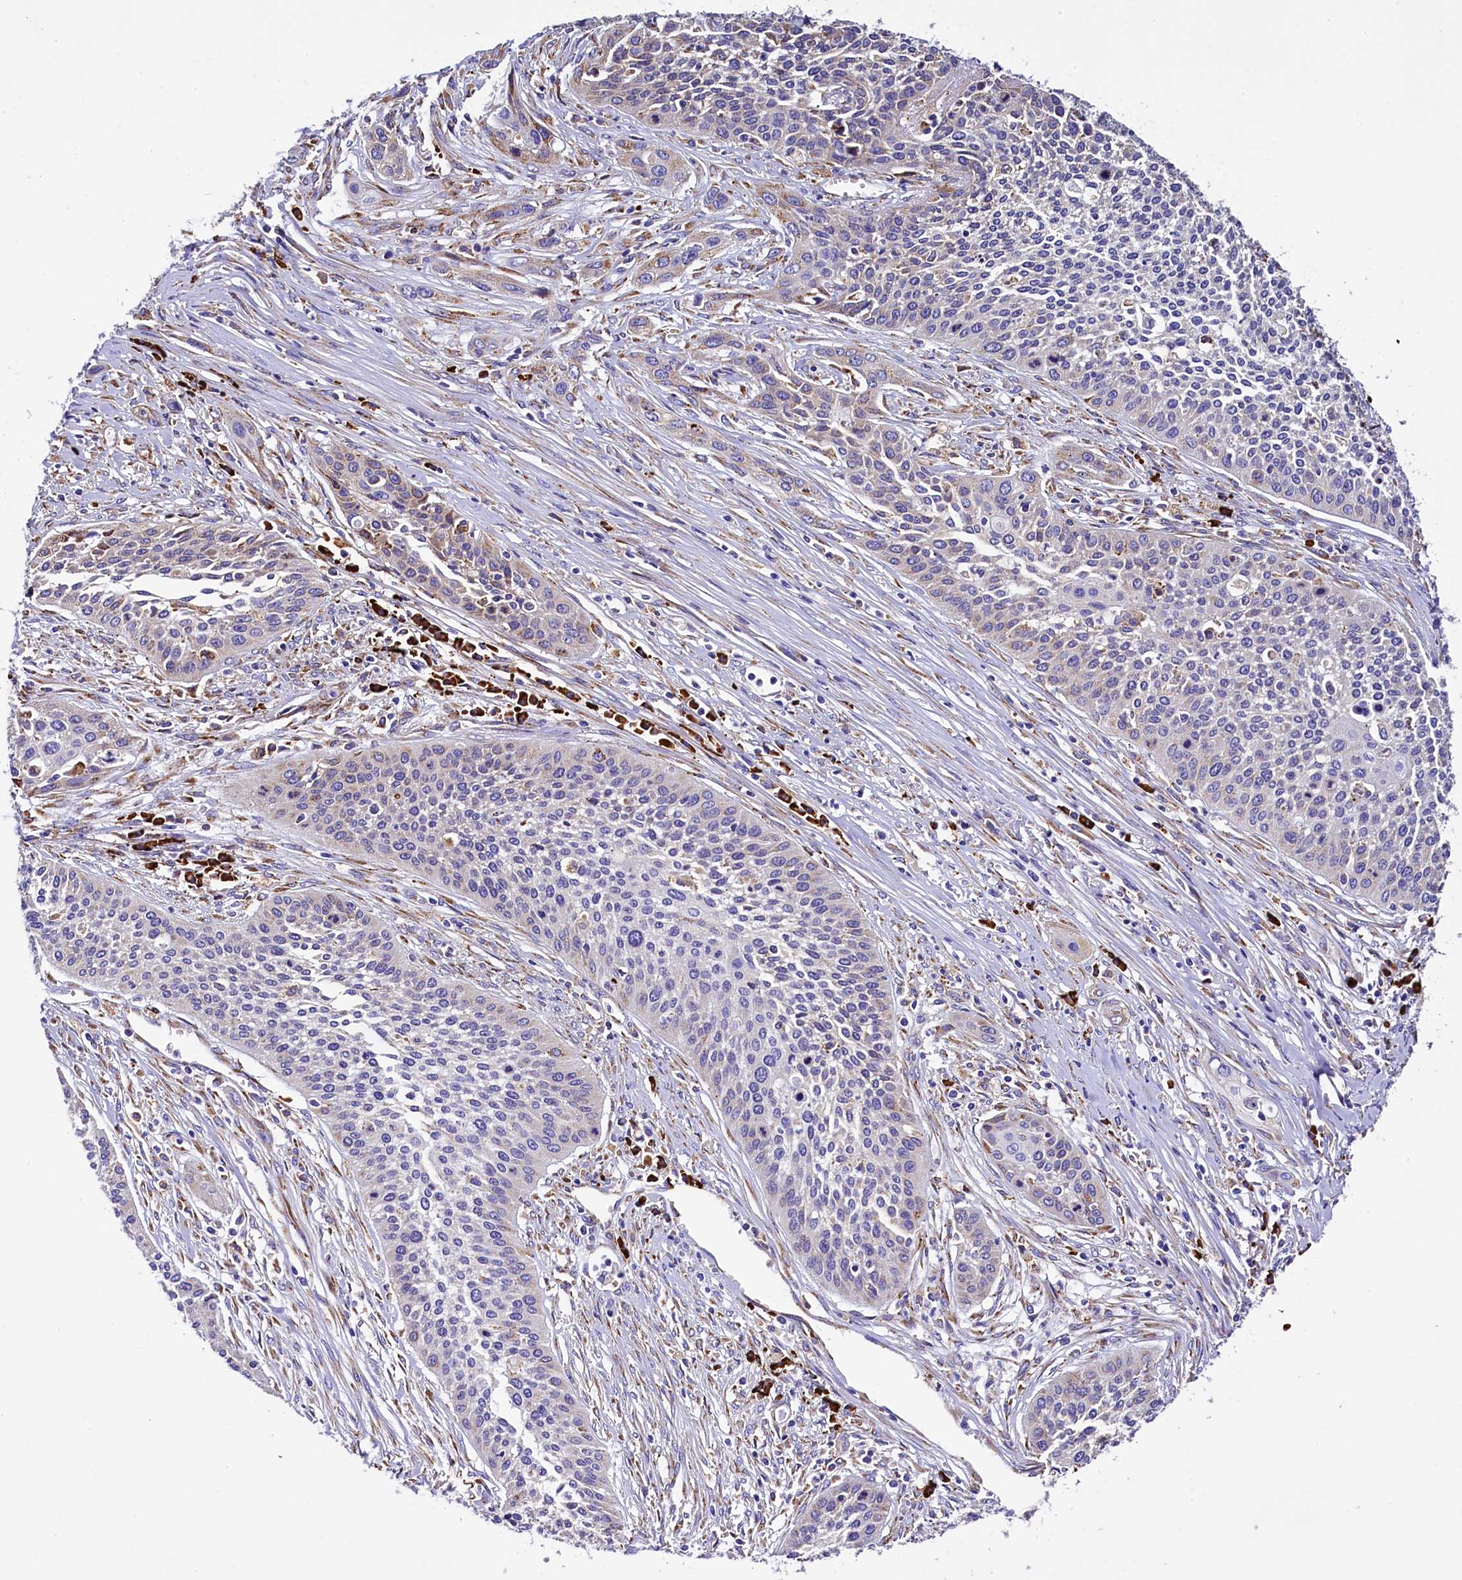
{"staining": {"intensity": "moderate", "quantity": "<25%", "location": "cytoplasmic/membranous"}, "tissue": "cervical cancer", "cell_type": "Tumor cells", "image_type": "cancer", "snomed": [{"axis": "morphology", "description": "Squamous cell carcinoma, NOS"}, {"axis": "topography", "description": "Cervix"}], "caption": "Tumor cells reveal moderate cytoplasmic/membranous expression in about <25% of cells in cervical squamous cell carcinoma.", "gene": "CAPS2", "patient": {"sex": "female", "age": 34}}